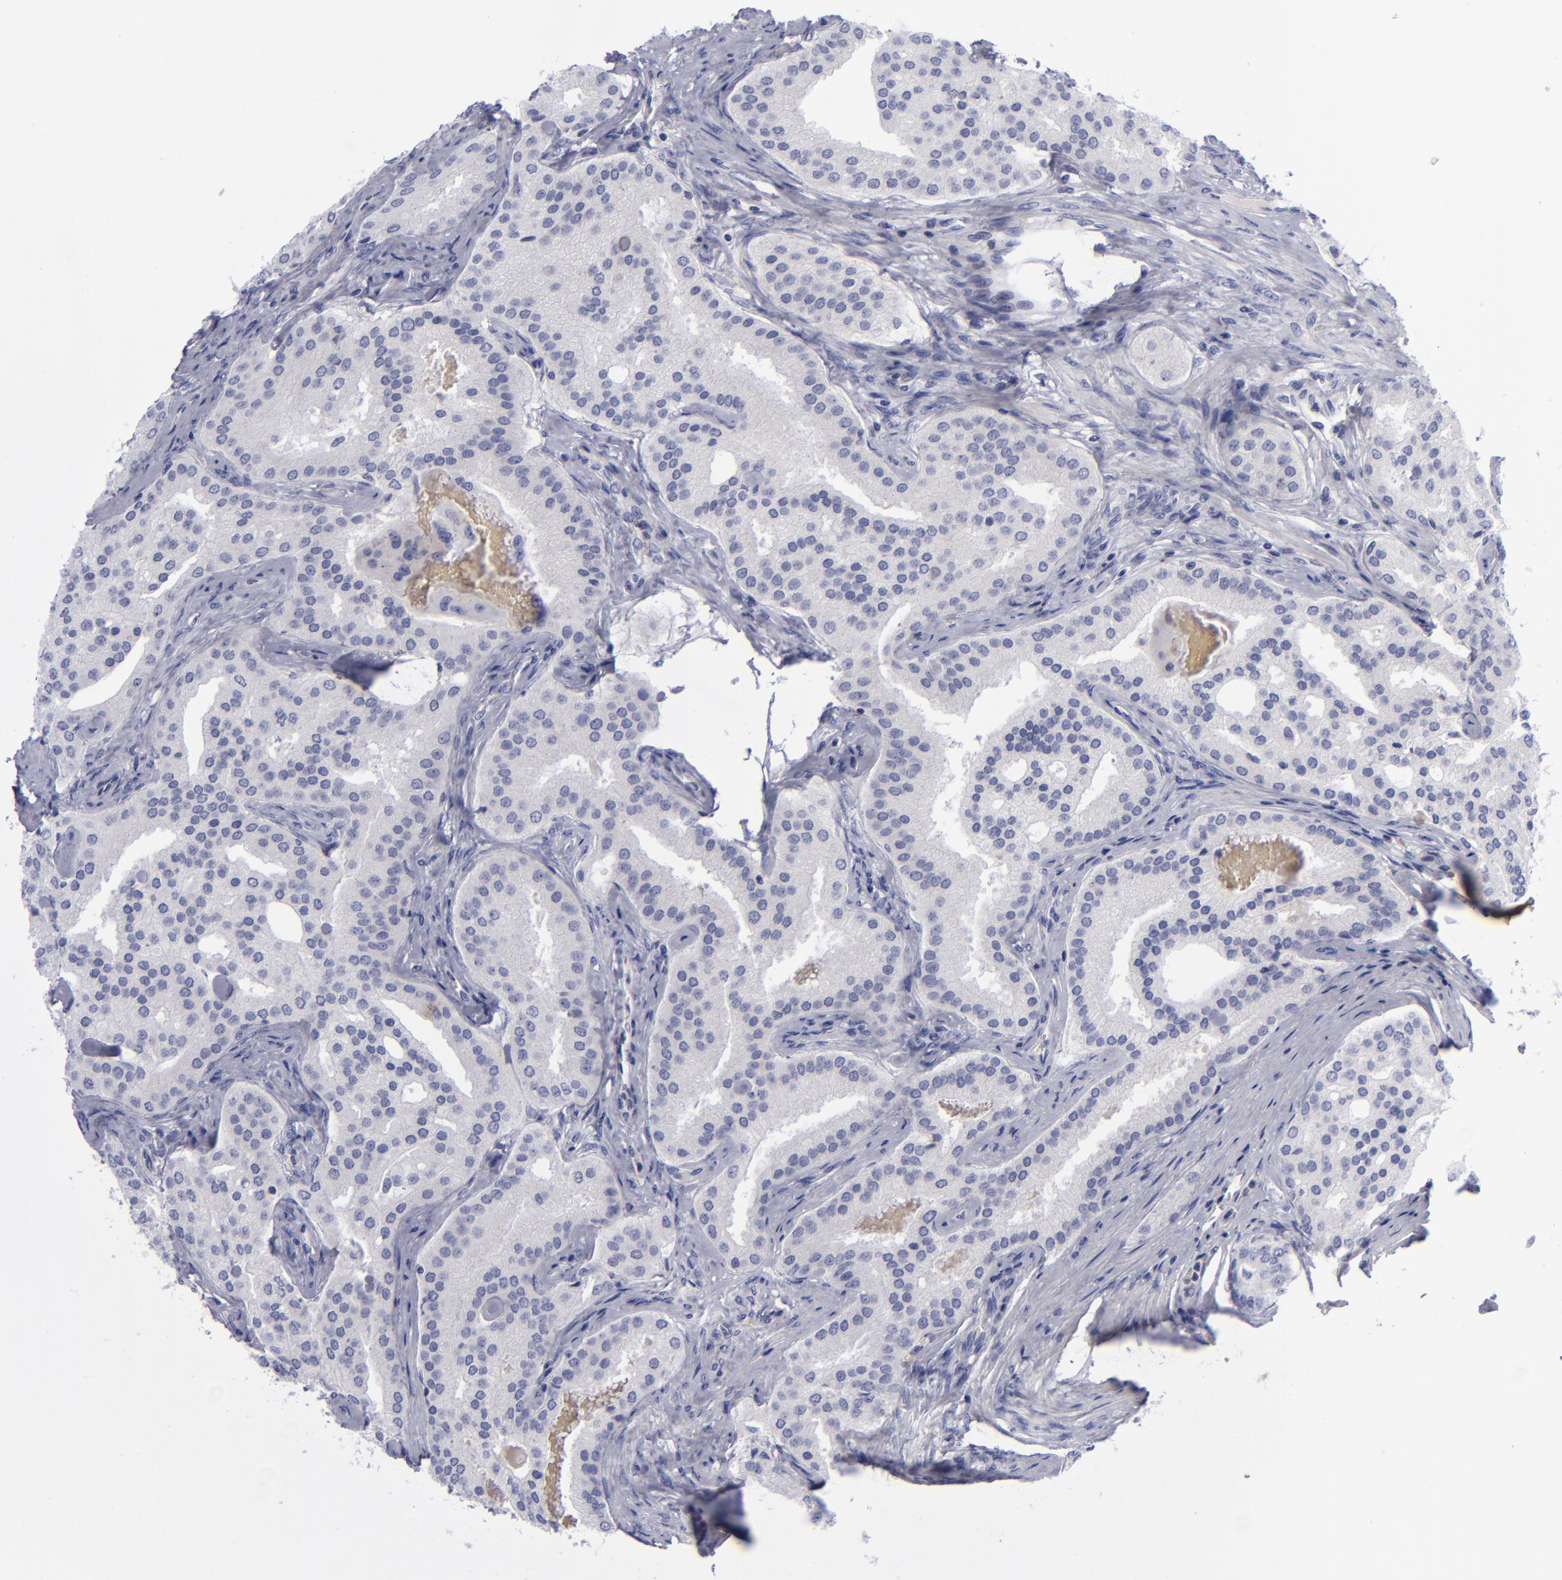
{"staining": {"intensity": "negative", "quantity": "none", "location": "none"}, "tissue": "prostate cancer", "cell_type": "Tumor cells", "image_type": "cancer", "snomed": [{"axis": "morphology", "description": "Adenocarcinoma, High grade"}, {"axis": "topography", "description": "Prostate"}], "caption": "Immunohistochemical staining of human prostate cancer reveals no significant positivity in tumor cells.", "gene": "AURKA", "patient": {"sex": "male", "age": 64}}